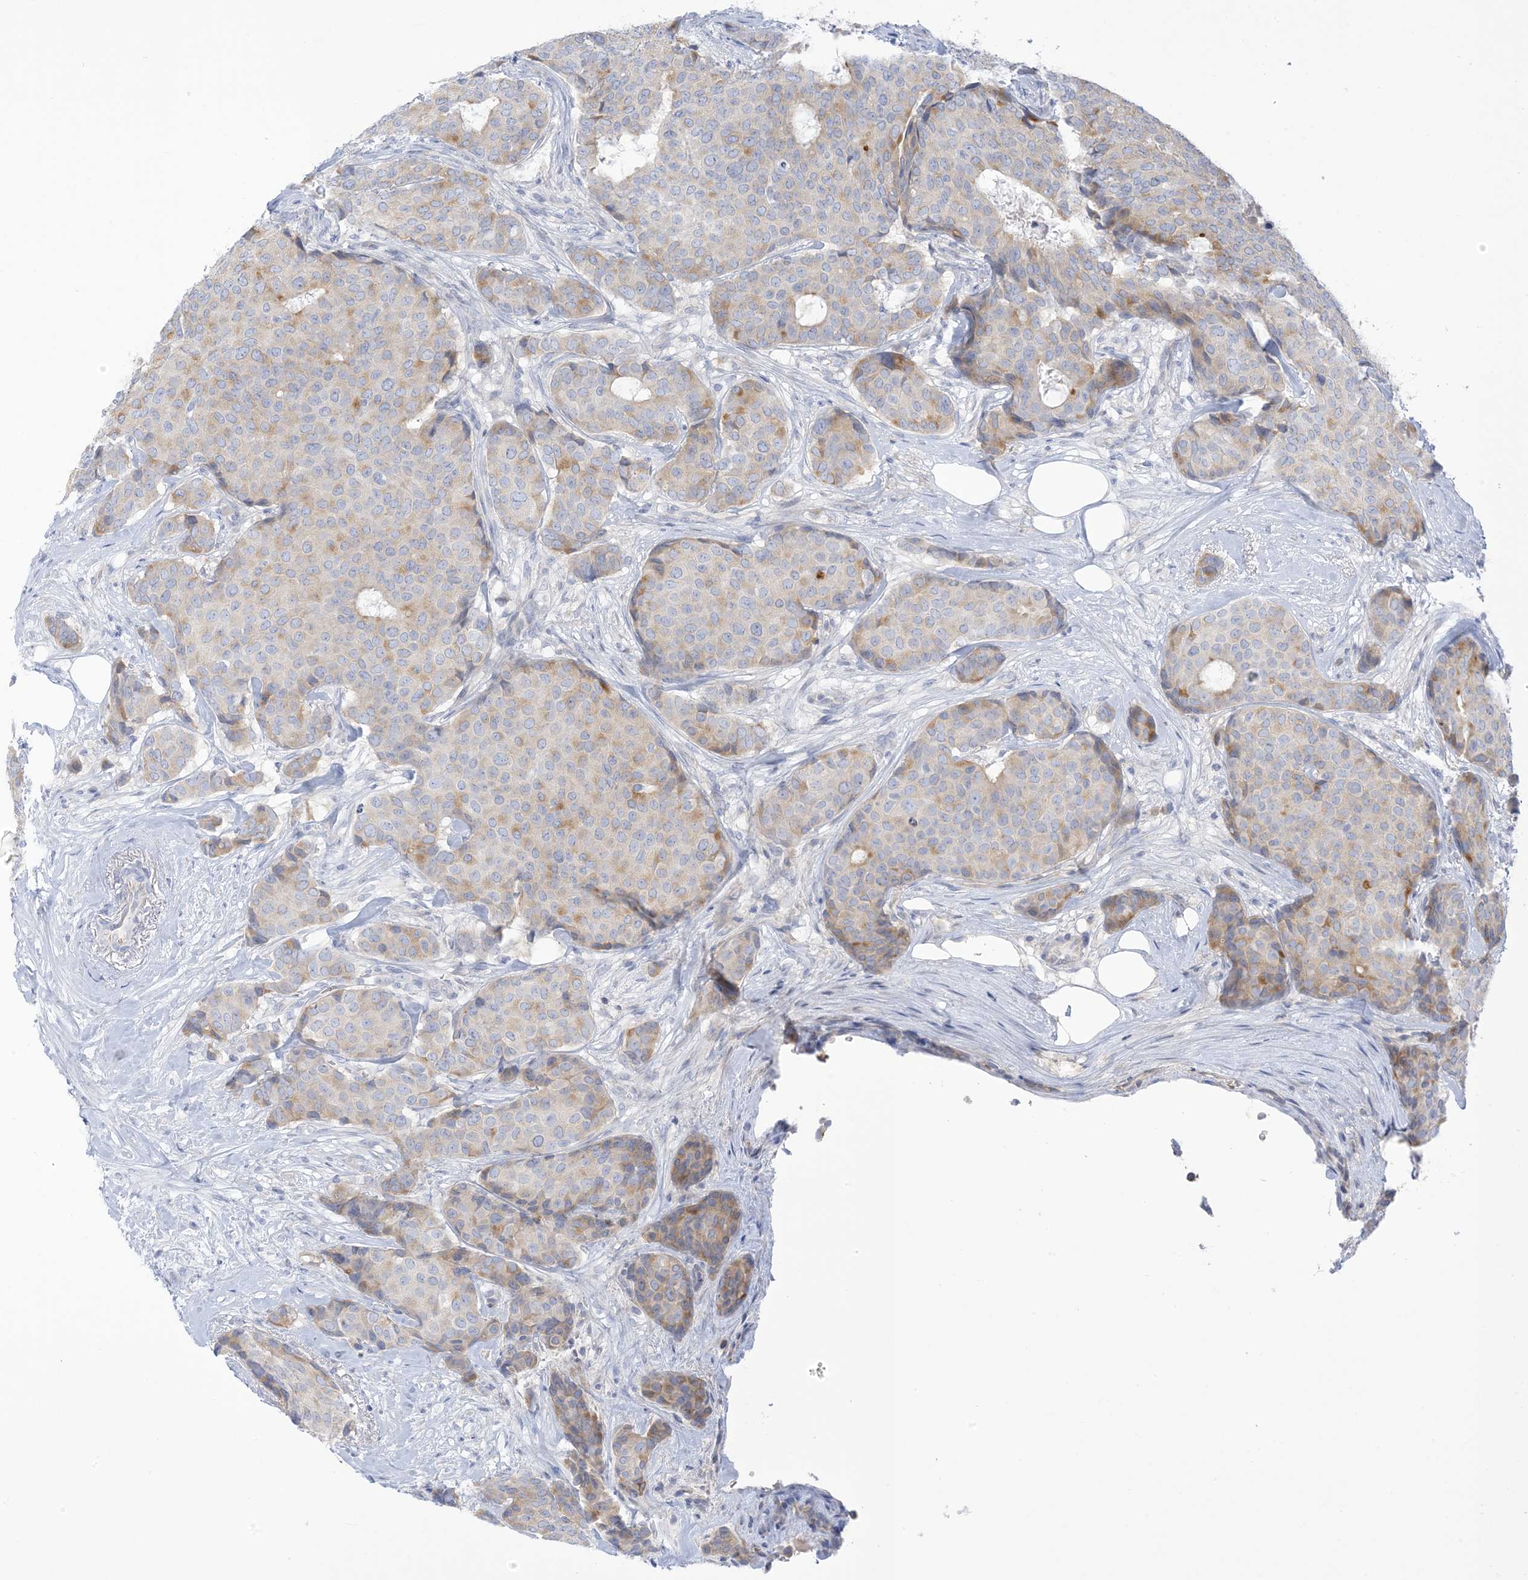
{"staining": {"intensity": "moderate", "quantity": "<25%", "location": "cytoplasmic/membranous"}, "tissue": "breast cancer", "cell_type": "Tumor cells", "image_type": "cancer", "snomed": [{"axis": "morphology", "description": "Duct carcinoma"}, {"axis": "topography", "description": "Breast"}], "caption": "Human invasive ductal carcinoma (breast) stained with a protein marker exhibits moderate staining in tumor cells.", "gene": "XIRP2", "patient": {"sex": "female", "age": 75}}